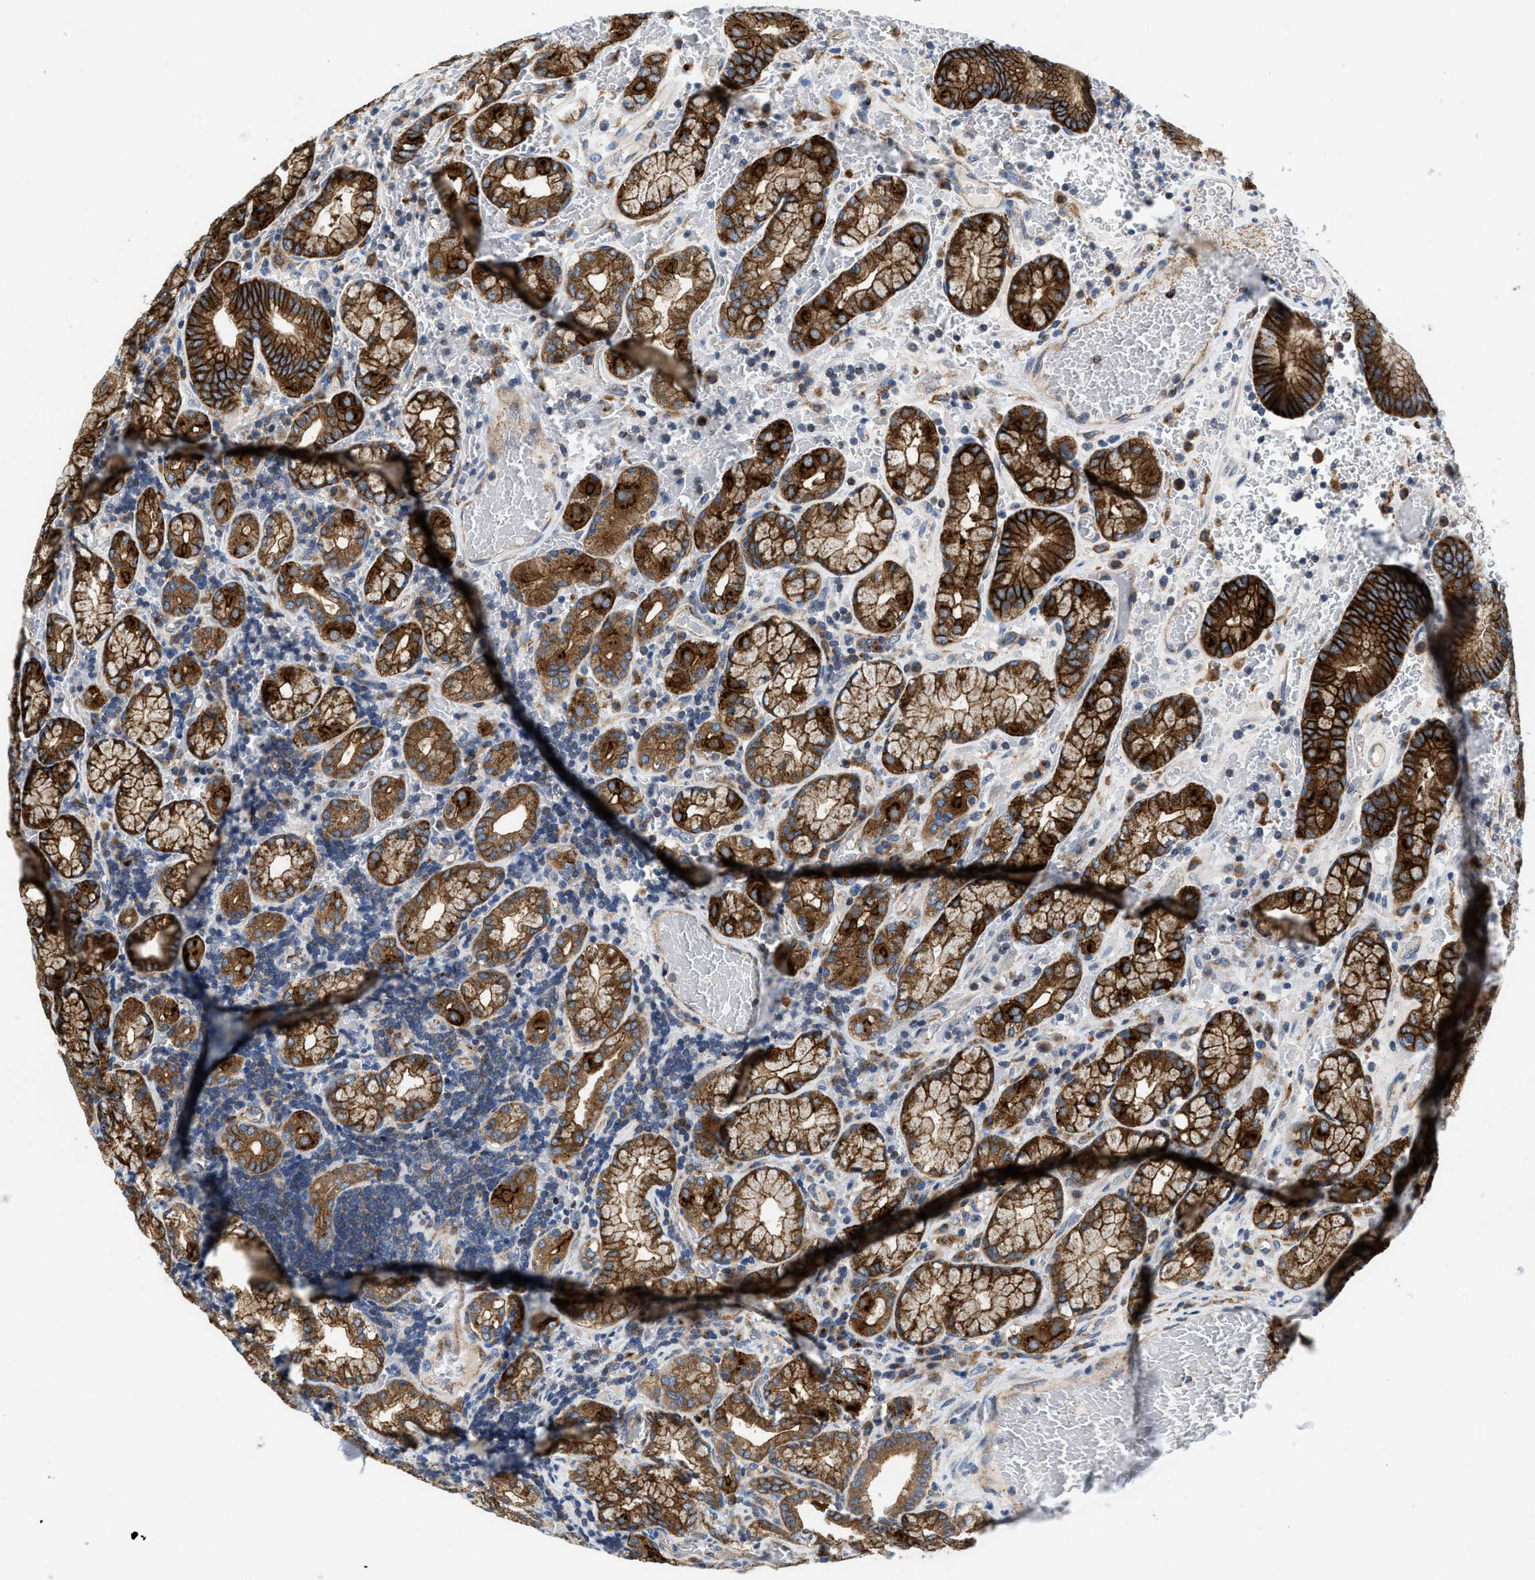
{"staining": {"intensity": "strong", "quantity": ">75%", "location": "cytoplasmic/membranous"}, "tissue": "stomach", "cell_type": "Glandular cells", "image_type": "normal", "snomed": [{"axis": "morphology", "description": "Normal tissue, NOS"}, {"axis": "morphology", "description": "Carcinoid, malignant, NOS"}, {"axis": "topography", "description": "Stomach, upper"}], "caption": "Brown immunohistochemical staining in unremarkable human stomach exhibits strong cytoplasmic/membranous positivity in about >75% of glandular cells.", "gene": "ENPP4", "patient": {"sex": "male", "age": 39}}